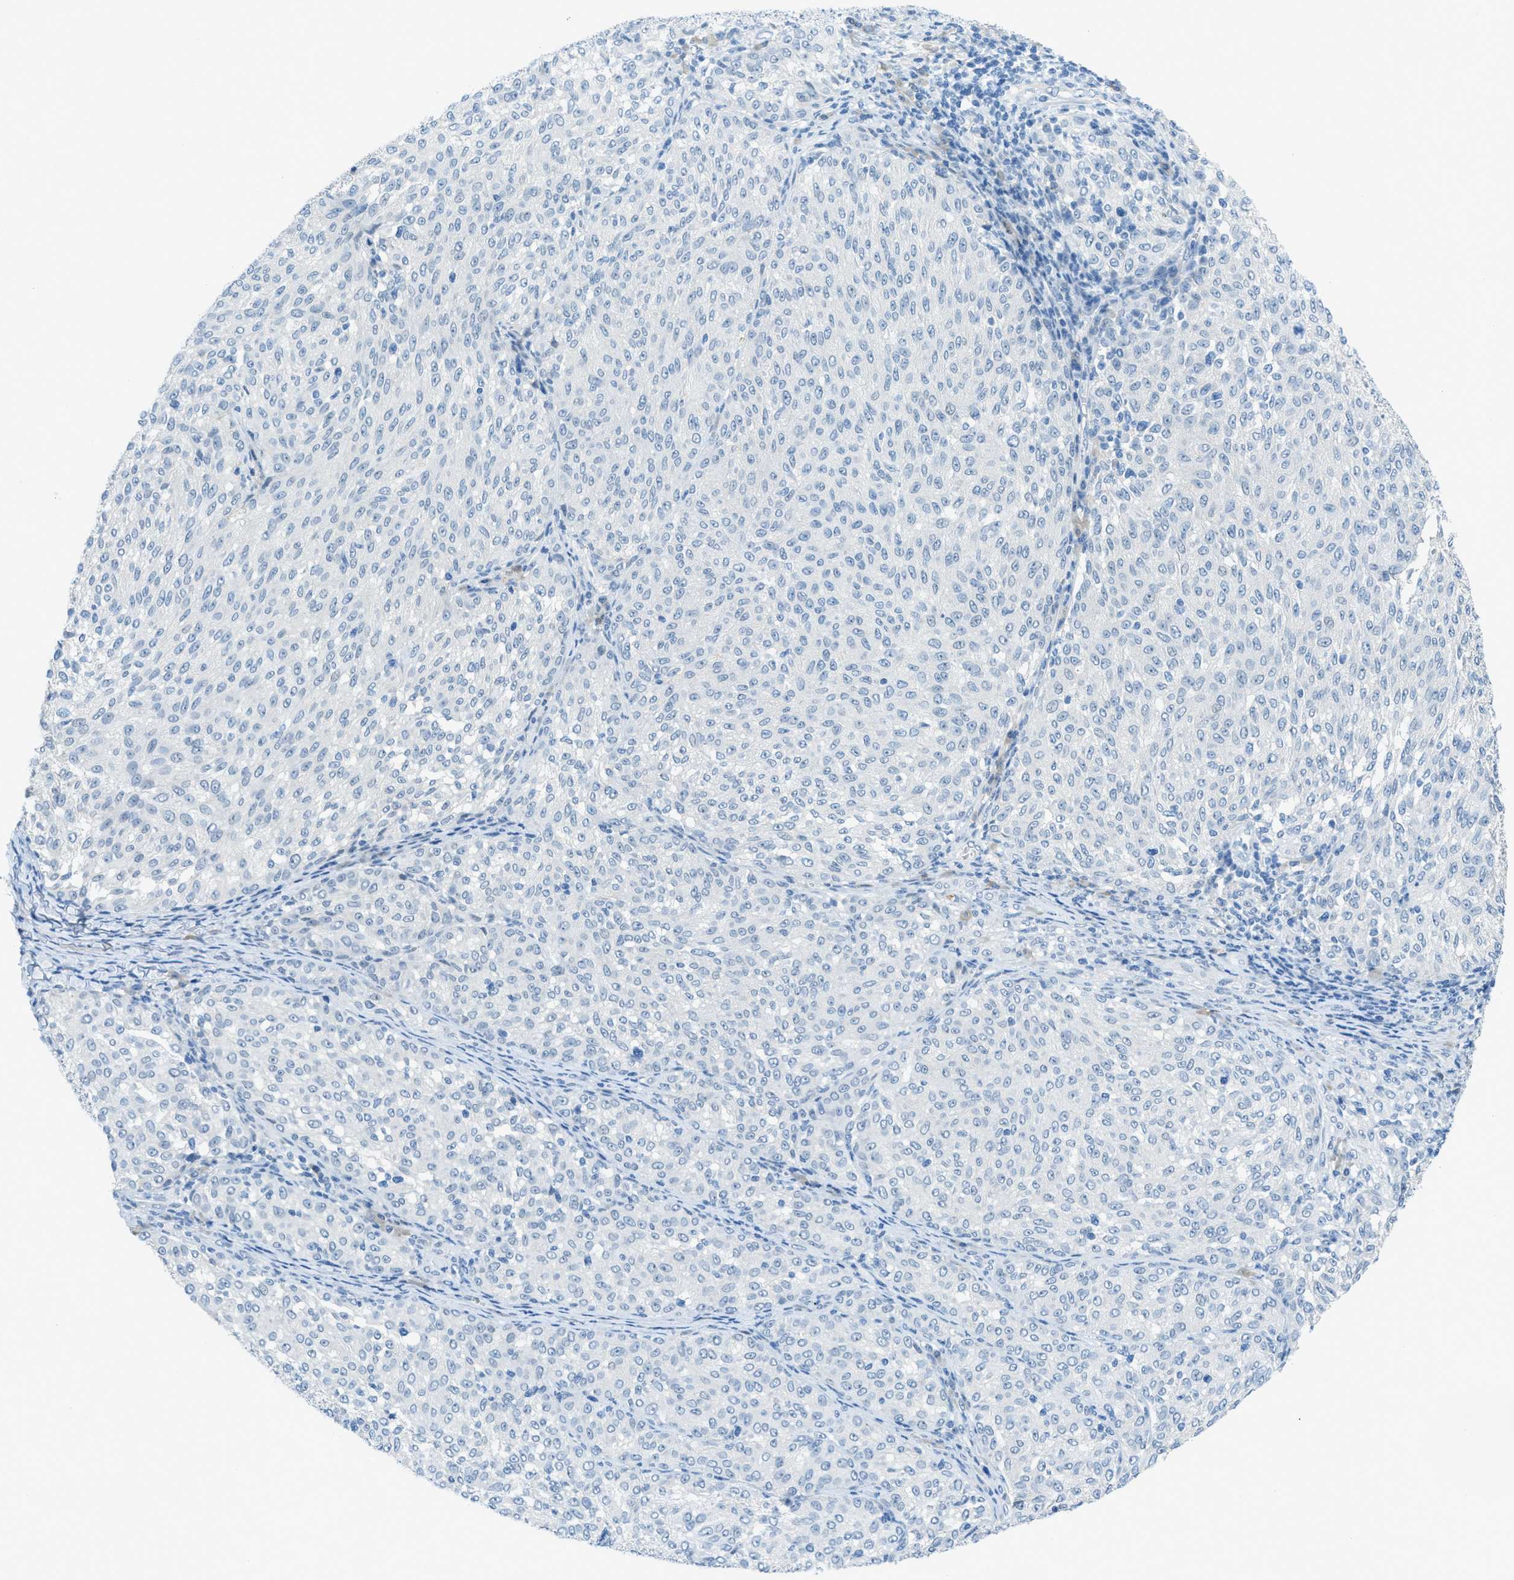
{"staining": {"intensity": "negative", "quantity": "none", "location": "none"}, "tissue": "melanoma", "cell_type": "Tumor cells", "image_type": "cancer", "snomed": [{"axis": "morphology", "description": "Malignant melanoma, NOS"}, {"axis": "topography", "description": "Skin"}], "caption": "High power microscopy micrograph of an IHC photomicrograph of malignant melanoma, revealing no significant expression in tumor cells.", "gene": "KLHL8", "patient": {"sex": "female", "age": 72}}